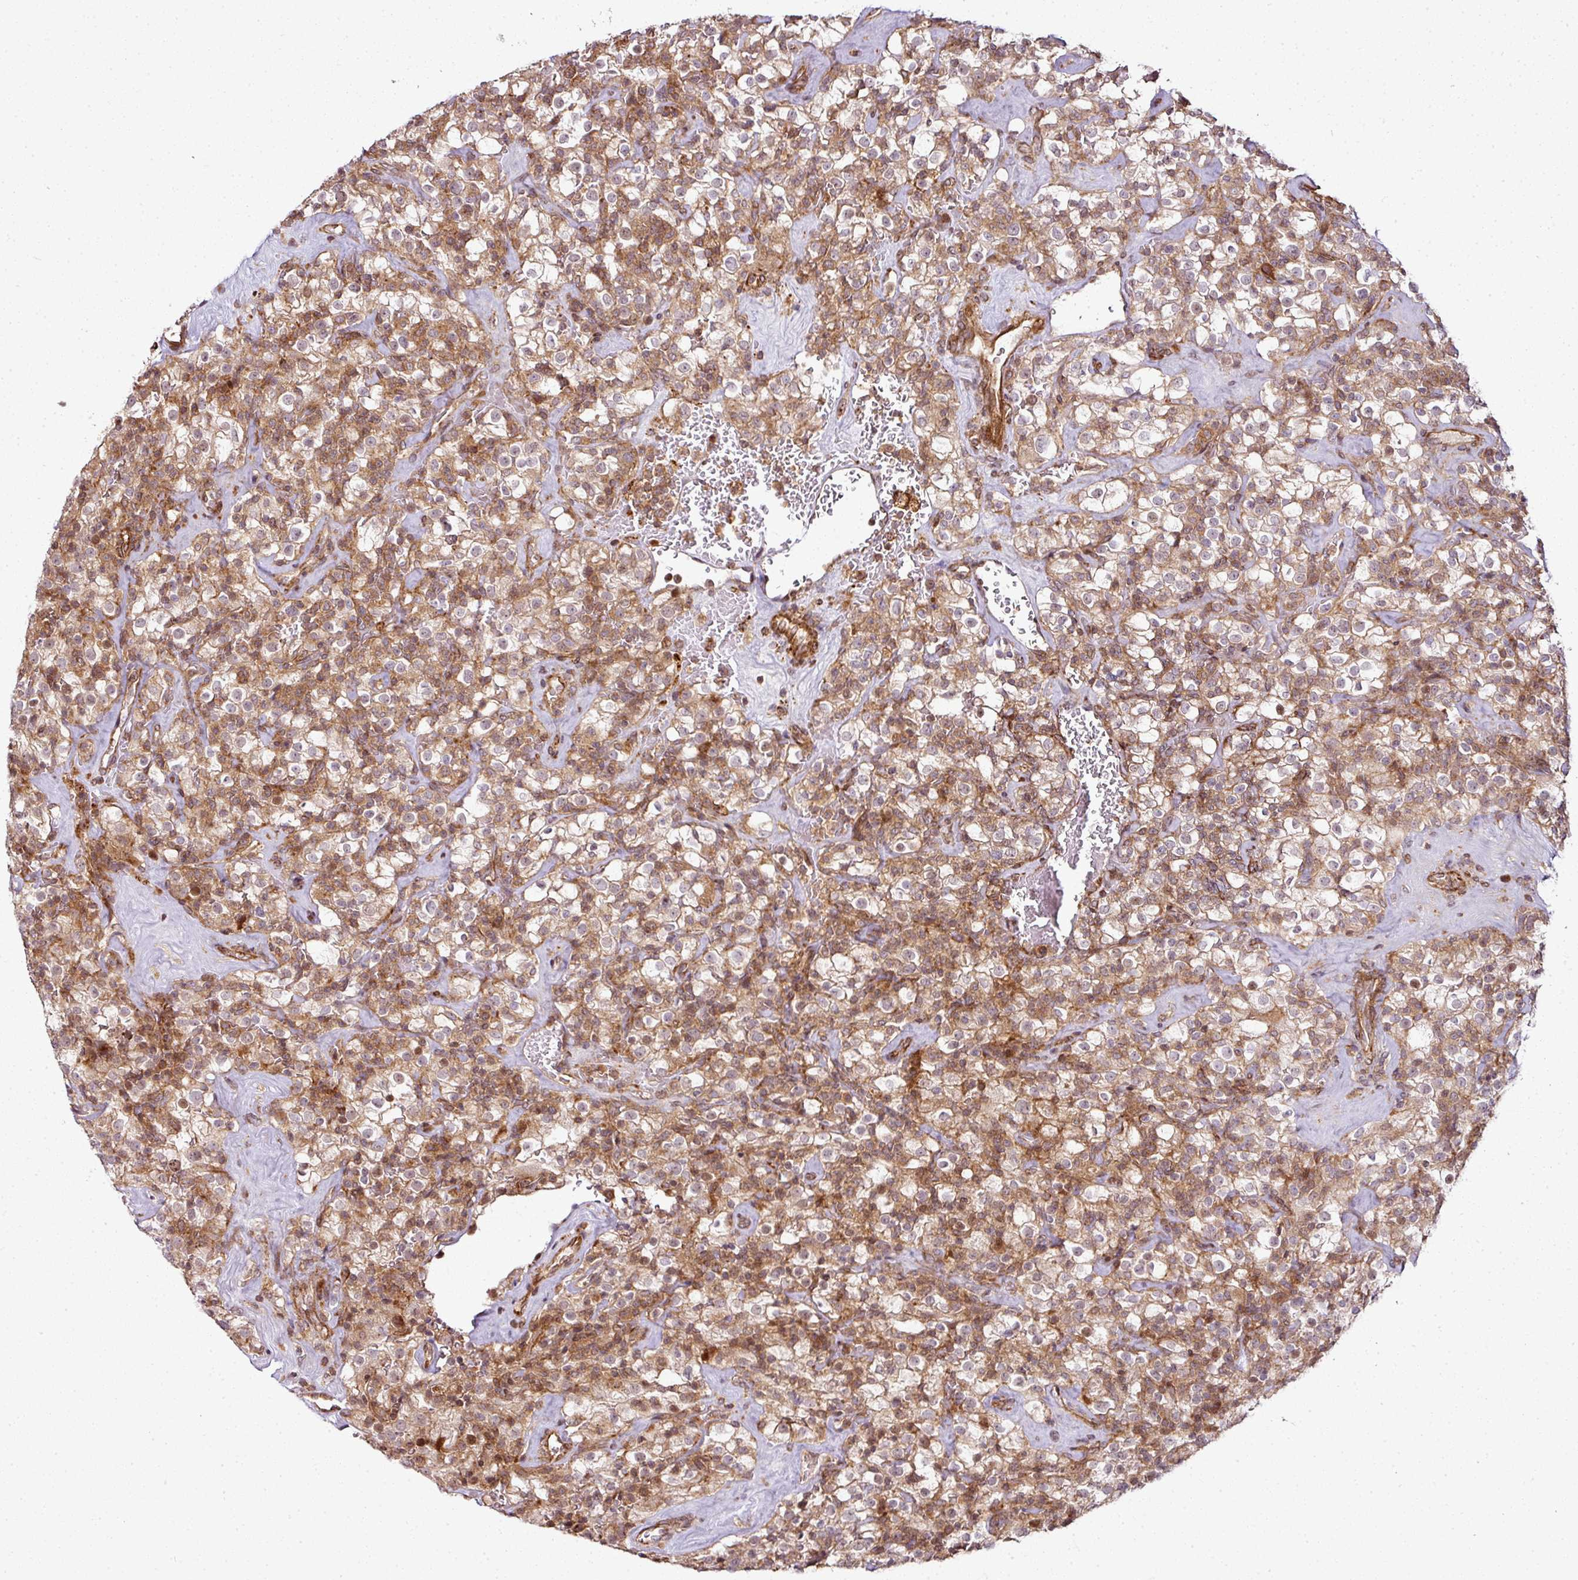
{"staining": {"intensity": "moderate", "quantity": ">75%", "location": "cytoplasmic/membranous,nuclear"}, "tissue": "renal cancer", "cell_type": "Tumor cells", "image_type": "cancer", "snomed": [{"axis": "morphology", "description": "Adenocarcinoma, NOS"}, {"axis": "topography", "description": "Kidney"}], "caption": "Immunohistochemistry (IHC) image of human renal adenocarcinoma stained for a protein (brown), which demonstrates medium levels of moderate cytoplasmic/membranous and nuclear expression in approximately >75% of tumor cells.", "gene": "ATAT1", "patient": {"sex": "female", "age": 74}}